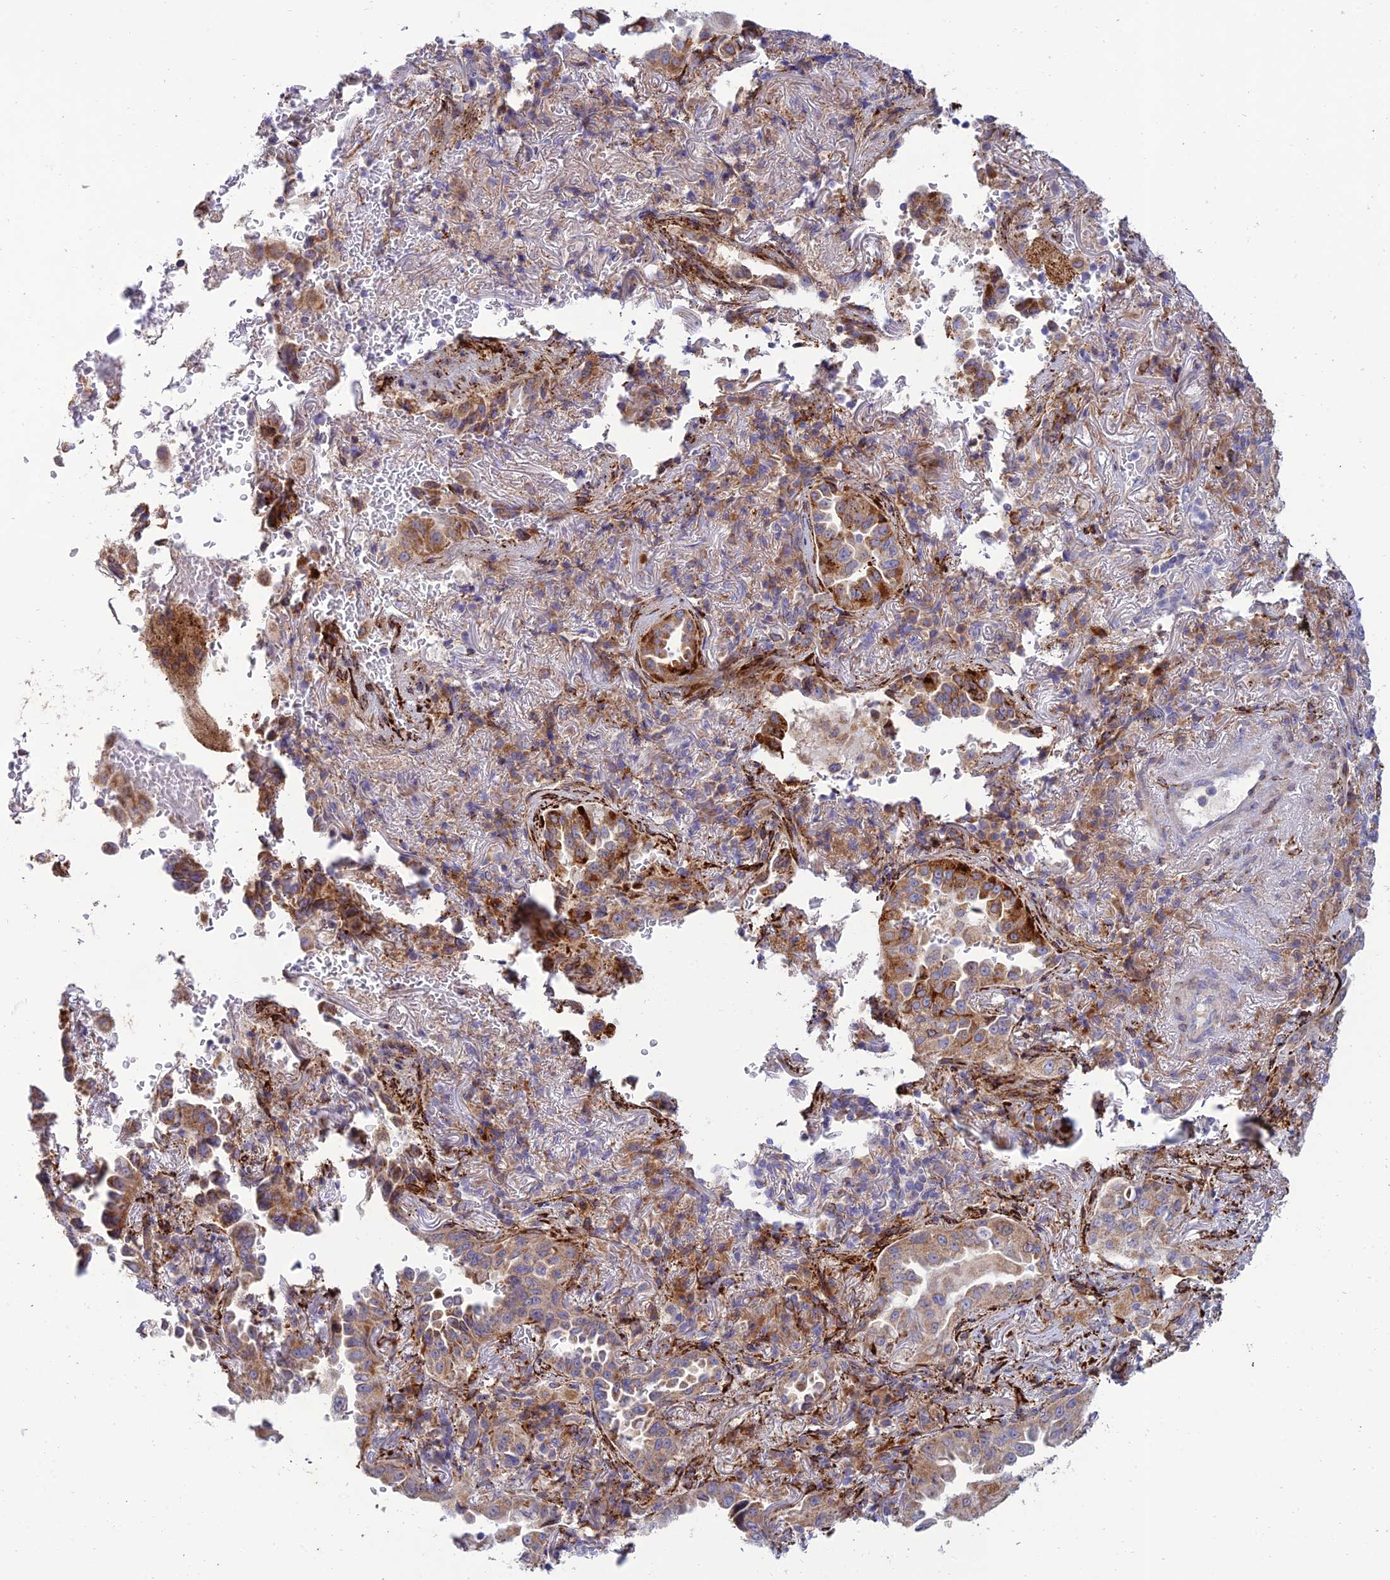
{"staining": {"intensity": "moderate", "quantity": "25%-75%", "location": "cytoplasmic/membranous"}, "tissue": "lung cancer", "cell_type": "Tumor cells", "image_type": "cancer", "snomed": [{"axis": "morphology", "description": "Adenocarcinoma, NOS"}, {"axis": "topography", "description": "Lung"}], "caption": "High-magnification brightfield microscopy of lung cancer stained with DAB (3,3'-diaminobenzidine) (brown) and counterstained with hematoxylin (blue). tumor cells exhibit moderate cytoplasmic/membranous positivity is identified in approximately25%-75% of cells. Nuclei are stained in blue.", "gene": "RCN3", "patient": {"sex": "female", "age": 69}}